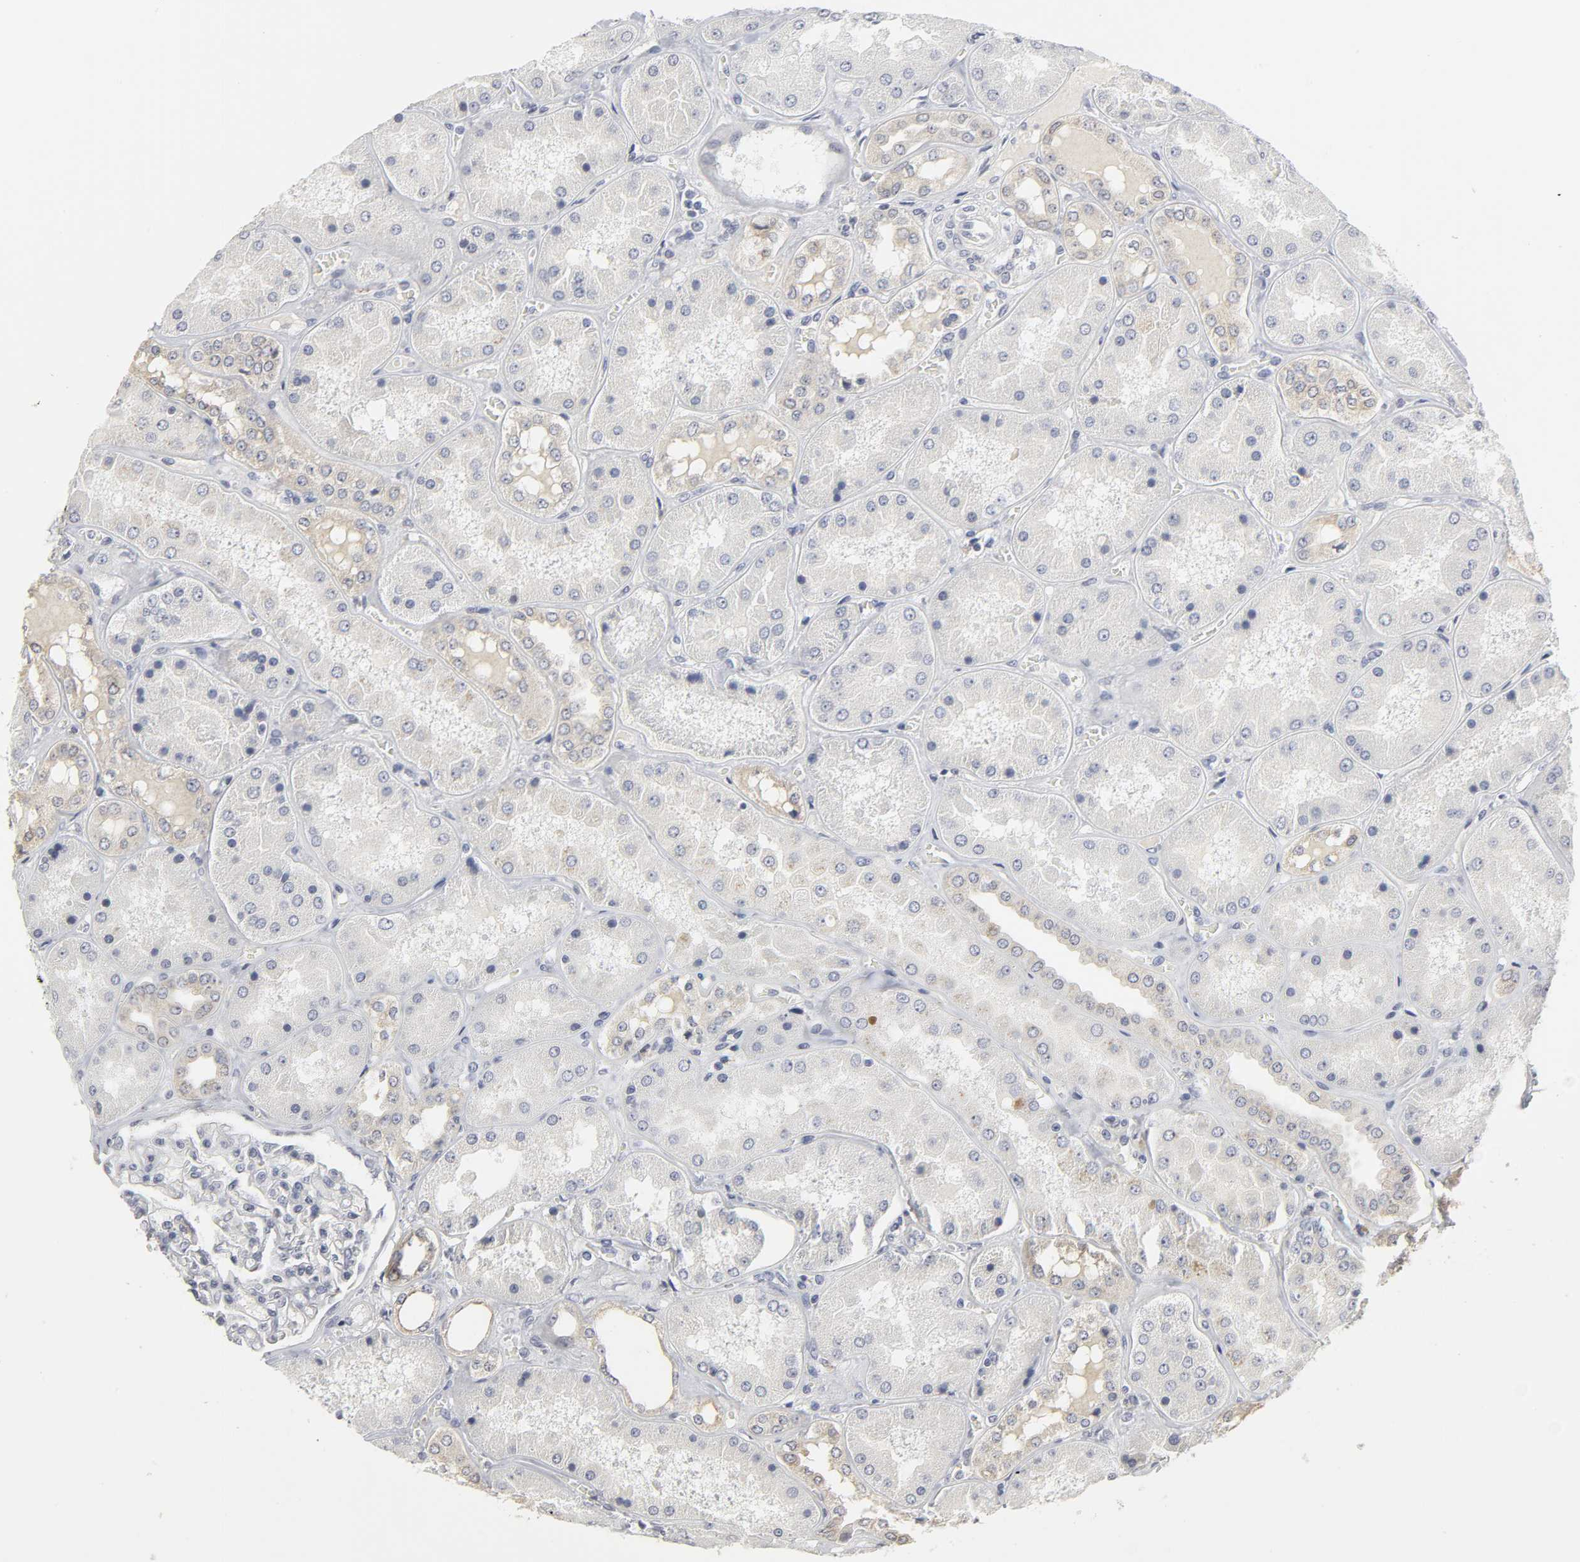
{"staining": {"intensity": "negative", "quantity": "none", "location": "none"}, "tissue": "kidney", "cell_type": "Cells in glomeruli", "image_type": "normal", "snomed": [{"axis": "morphology", "description": "Normal tissue, NOS"}, {"axis": "topography", "description": "Kidney"}], "caption": "This micrograph is of unremarkable kidney stained with IHC to label a protein in brown with the nuclei are counter-stained blue. There is no positivity in cells in glomeruli. (DAB (3,3'-diaminobenzidine) immunohistochemistry with hematoxylin counter stain).", "gene": "TCAP", "patient": {"sex": "female", "age": 56}}